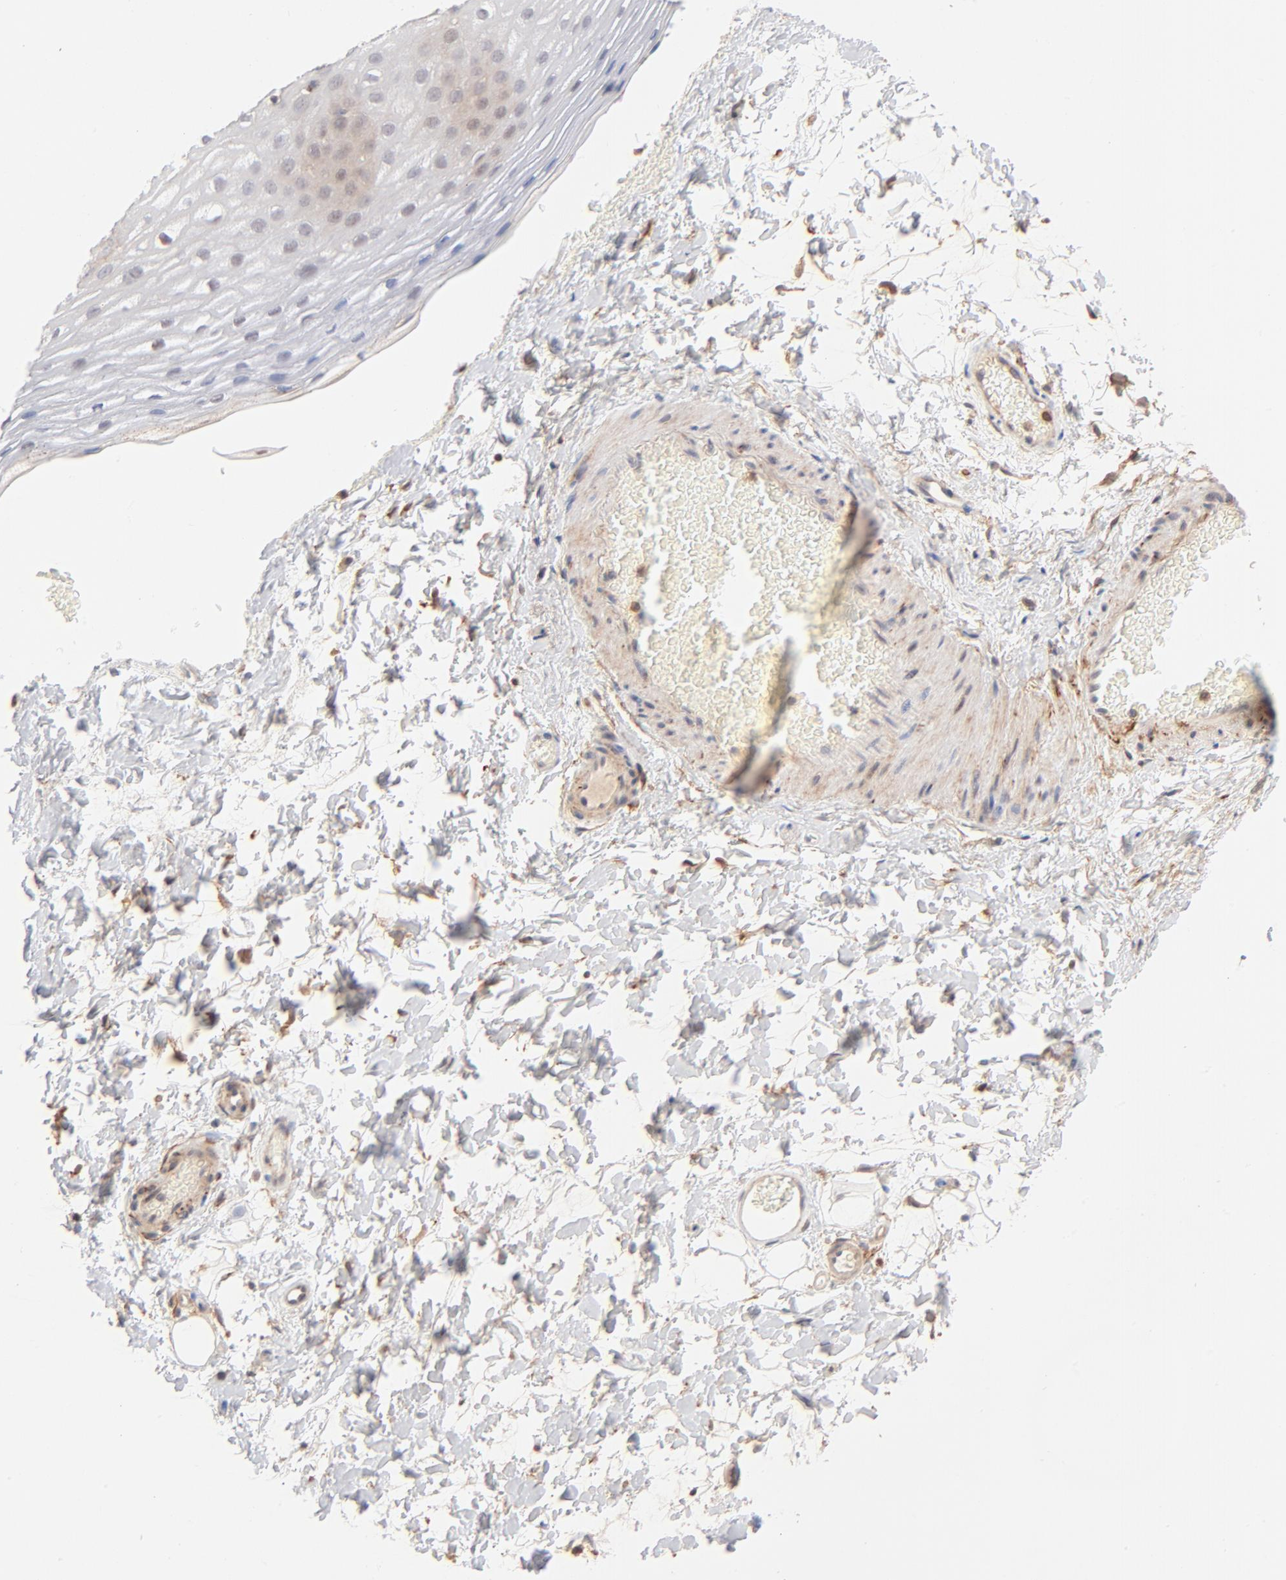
{"staining": {"intensity": "moderate", "quantity": ">75%", "location": "cytoplasmic/membranous"}, "tissue": "esophagus", "cell_type": "Squamous epithelial cells", "image_type": "normal", "snomed": [{"axis": "morphology", "description": "Normal tissue, NOS"}, {"axis": "topography", "description": "Esophagus"}], "caption": "Squamous epithelial cells demonstrate medium levels of moderate cytoplasmic/membranous staining in approximately >75% of cells in benign esophagus. The protein is stained brown, and the nuclei are stained in blue (DAB (3,3'-diaminobenzidine) IHC with brightfield microscopy, high magnification).", "gene": "CSPG4", "patient": {"sex": "female", "age": 70}}